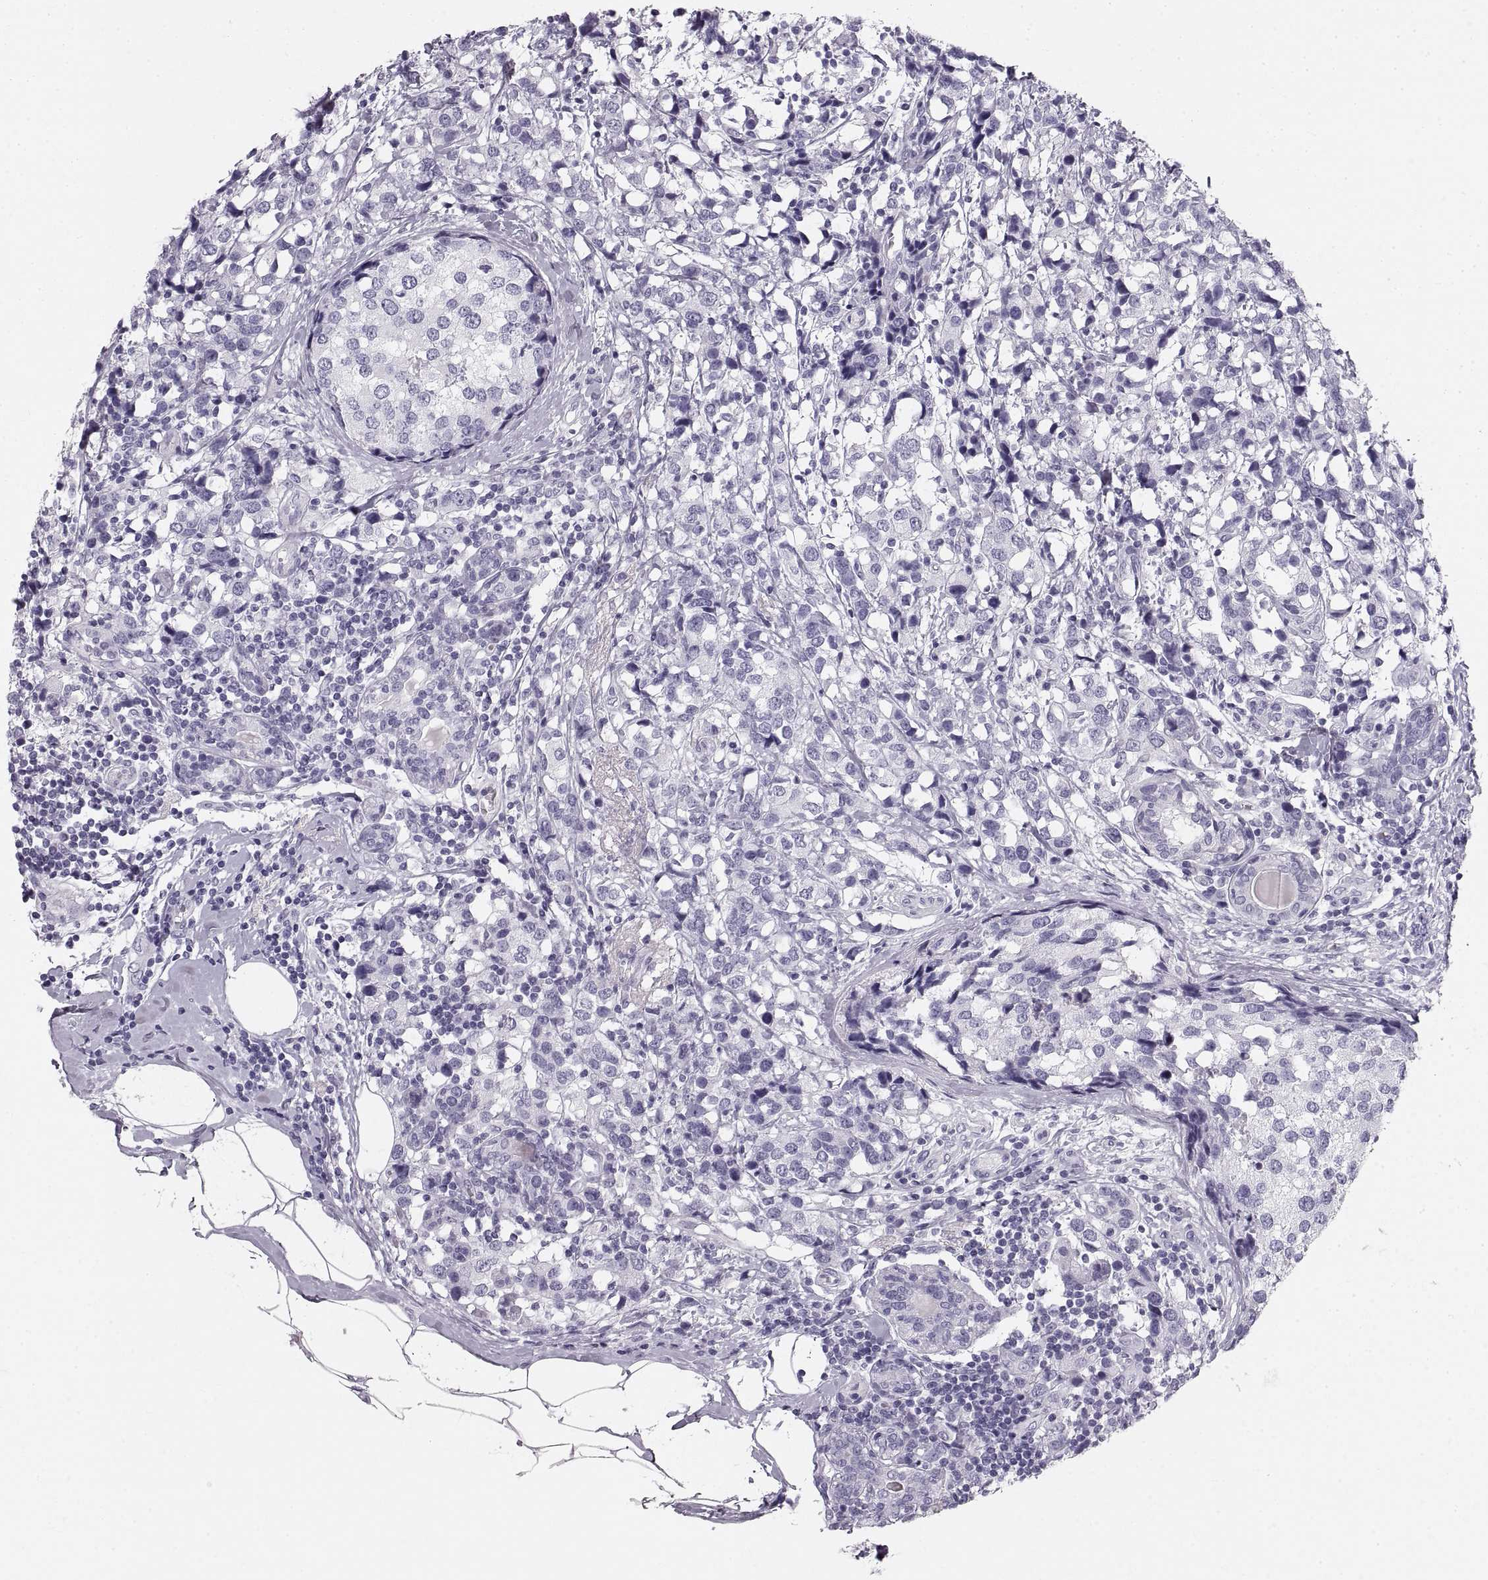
{"staining": {"intensity": "negative", "quantity": "none", "location": "none"}, "tissue": "breast cancer", "cell_type": "Tumor cells", "image_type": "cancer", "snomed": [{"axis": "morphology", "description": "Lobular carcinoma"}, {"axis": "topography", "description": "Breast"}], "caption": "This is an immunohistochemistry histopathology image of human breast cancer (lobular carcinoma). There is no expression in tumor cells.", "gene": "CRYAA", "patient": {"sex": "female", "age": 59}}